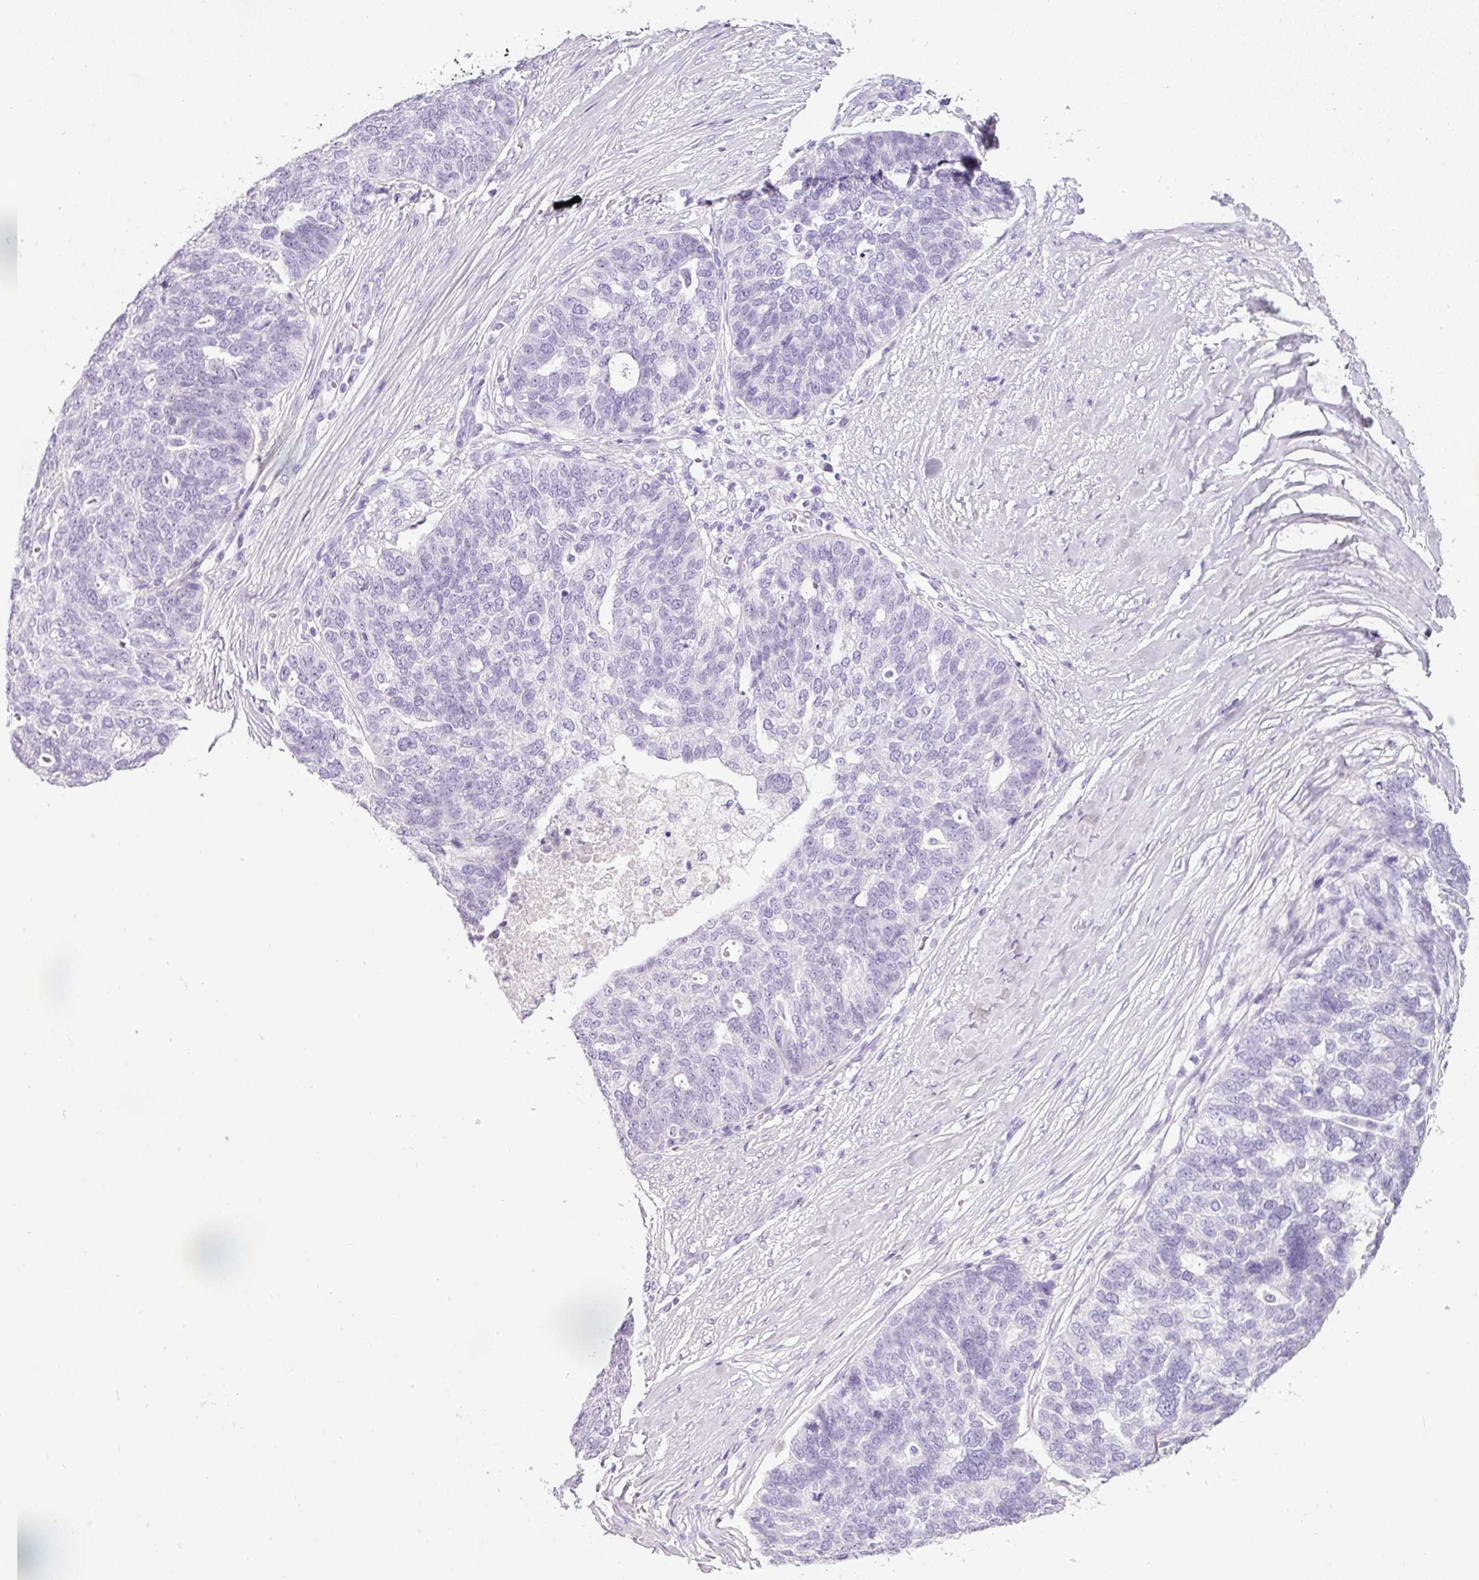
{"staining": {"intensity": "negative", "quantity": "none", "location": "none"}, "tissue": "ovarian cancer", "cell_type": "Tumor cells", "image_type": "cancer", "snomed": [{"axis": "morphology", "description": "Cystadenocarcinoma, serous, NOS"}, {"axis": "topography", "description": "Ovary"}], "caption": "This is an immunohistochemistry histopathology image of human ovarian cancer. There is no positivity in tumor cells.", "gene": "DNM1", "patient": {"sex": "female", "age": 59}}